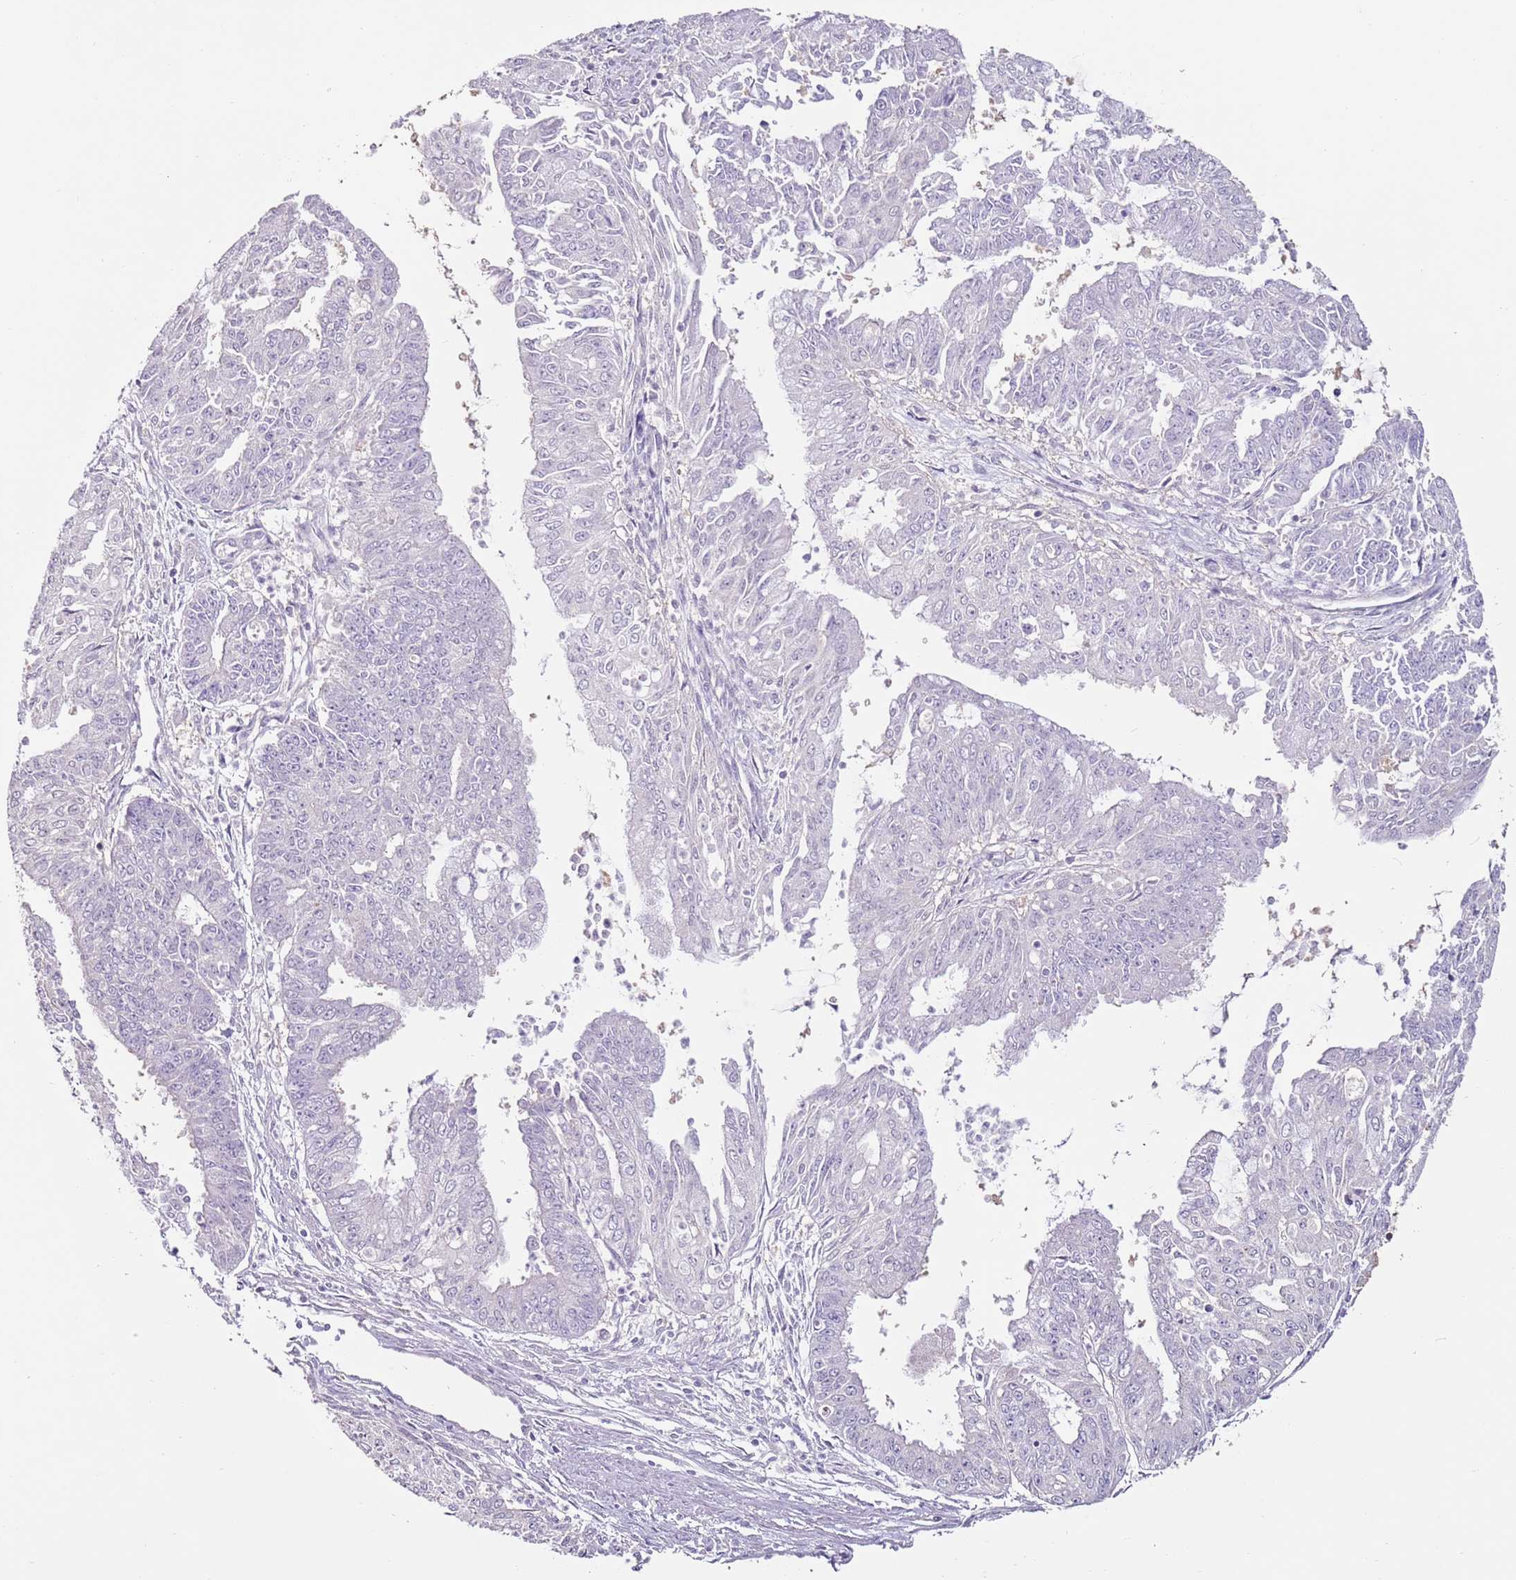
{"staining": {"intensity": "negative", "quantity": "none", "location": "none"}, "tissue": "endometrial cancer", "cell_type": "Tumor cells", "image_type": "cancer", "snomed": [{"axis": "morphology", "description": "Adenocarcinoma, NOS"}, {"axis": "topography", "description": "Endometrium"}], "caption": "The image shows no staining of tumor cells in adenocarcinoma (endometrial).", "gene": "MDH1", "patient": {"sex": "female", "age": 73}}